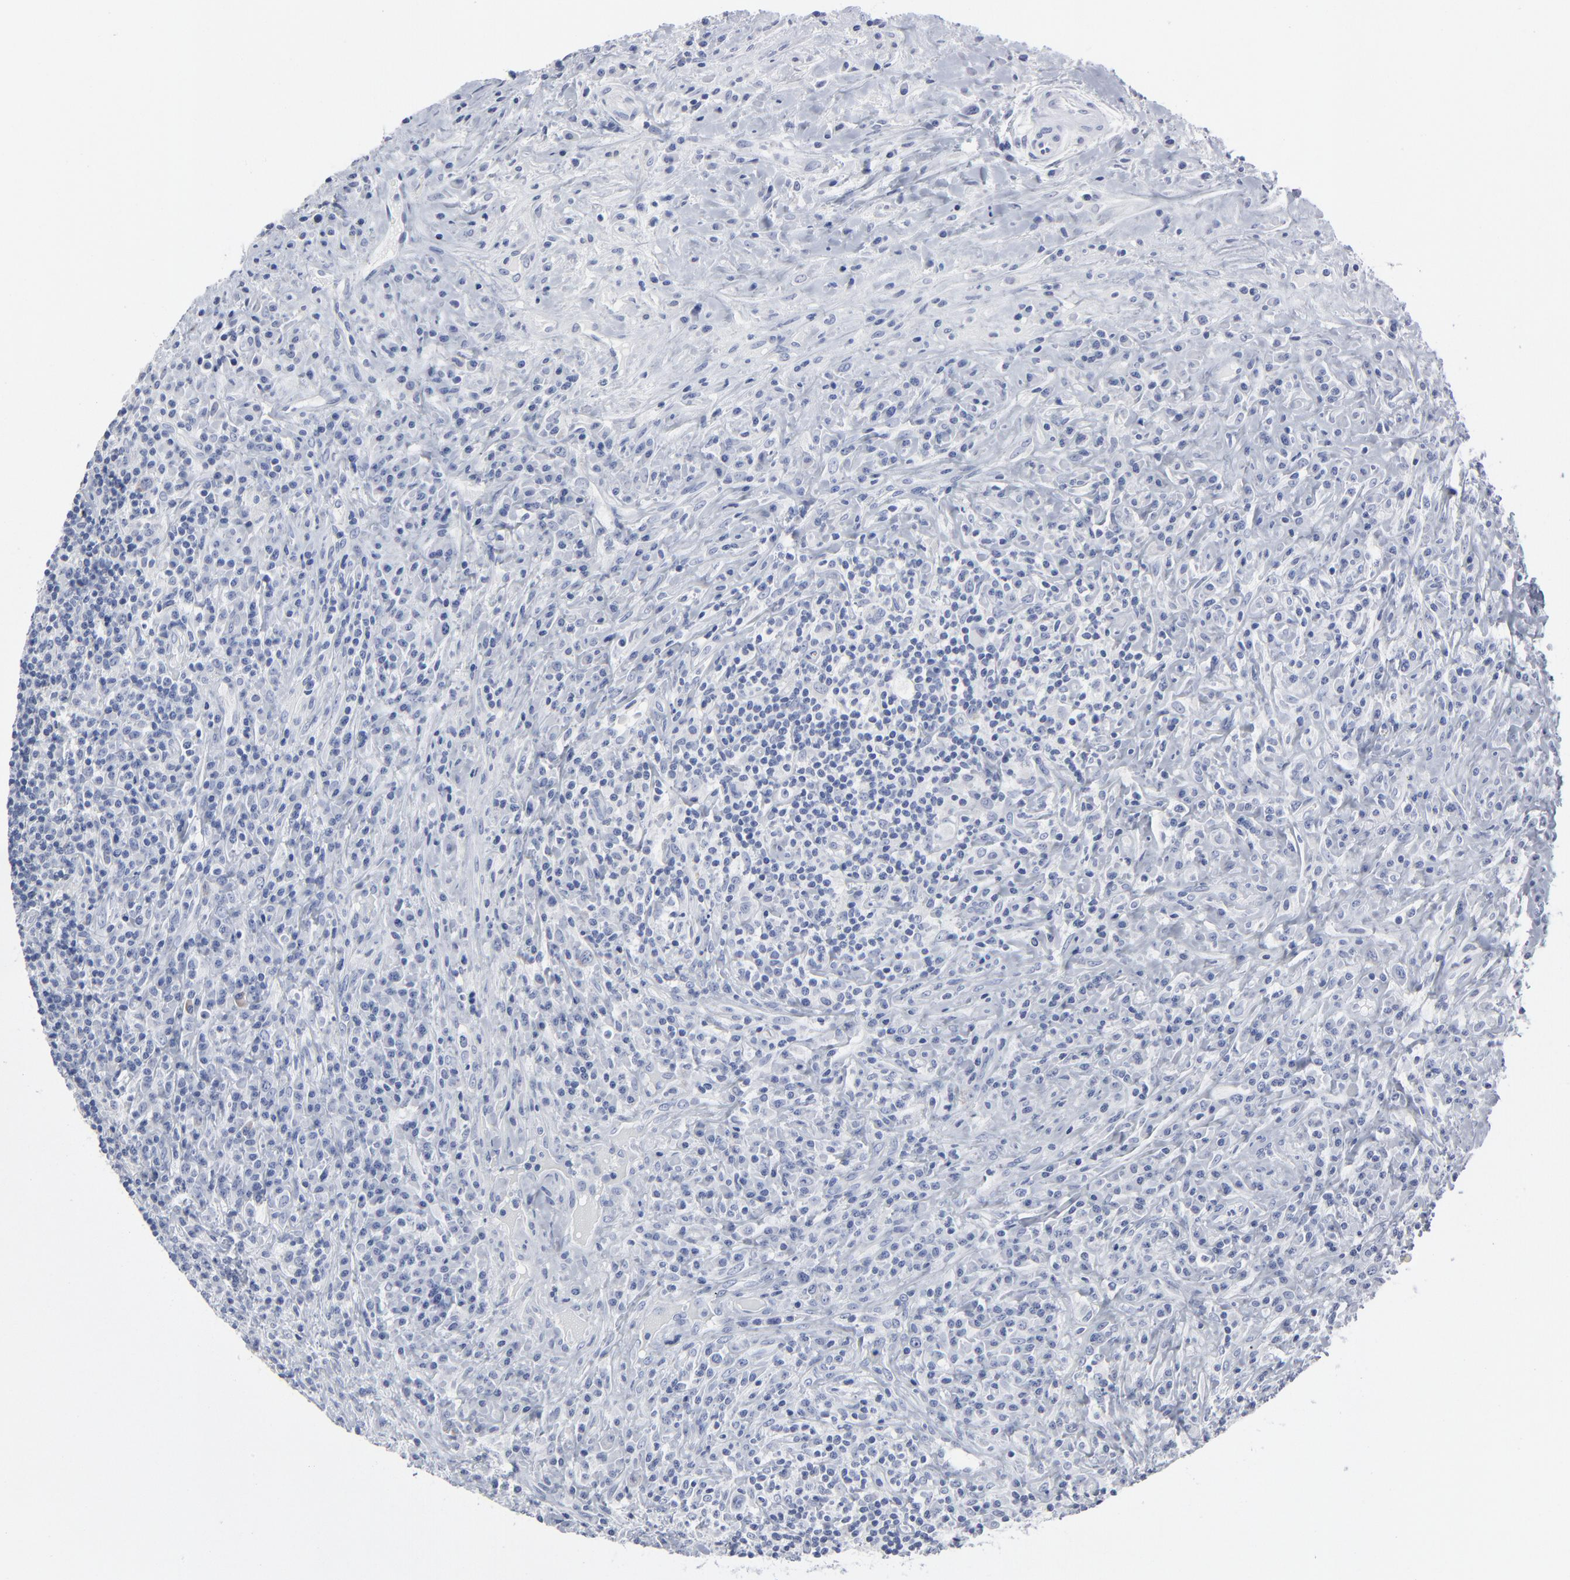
{"staining": {"intensity": "negative", "quantity": "none", "location": "none"}, "tissue": "lymphoma", "cell_type": "Tumor cells", "image_type": "cancer", "snomed": [{"axis": "morphology", "description": "Hodgkin's disease, NOS"}, {"axis": "topography", "description": "Lymph node"}], "caption": "IHC image of neoplastic tissue: human lymphoma stained with DAB displays no significant protein staining in tumor cells.", "gene": "PAGE1", "patient": {"sex": "female", "age": 25}}